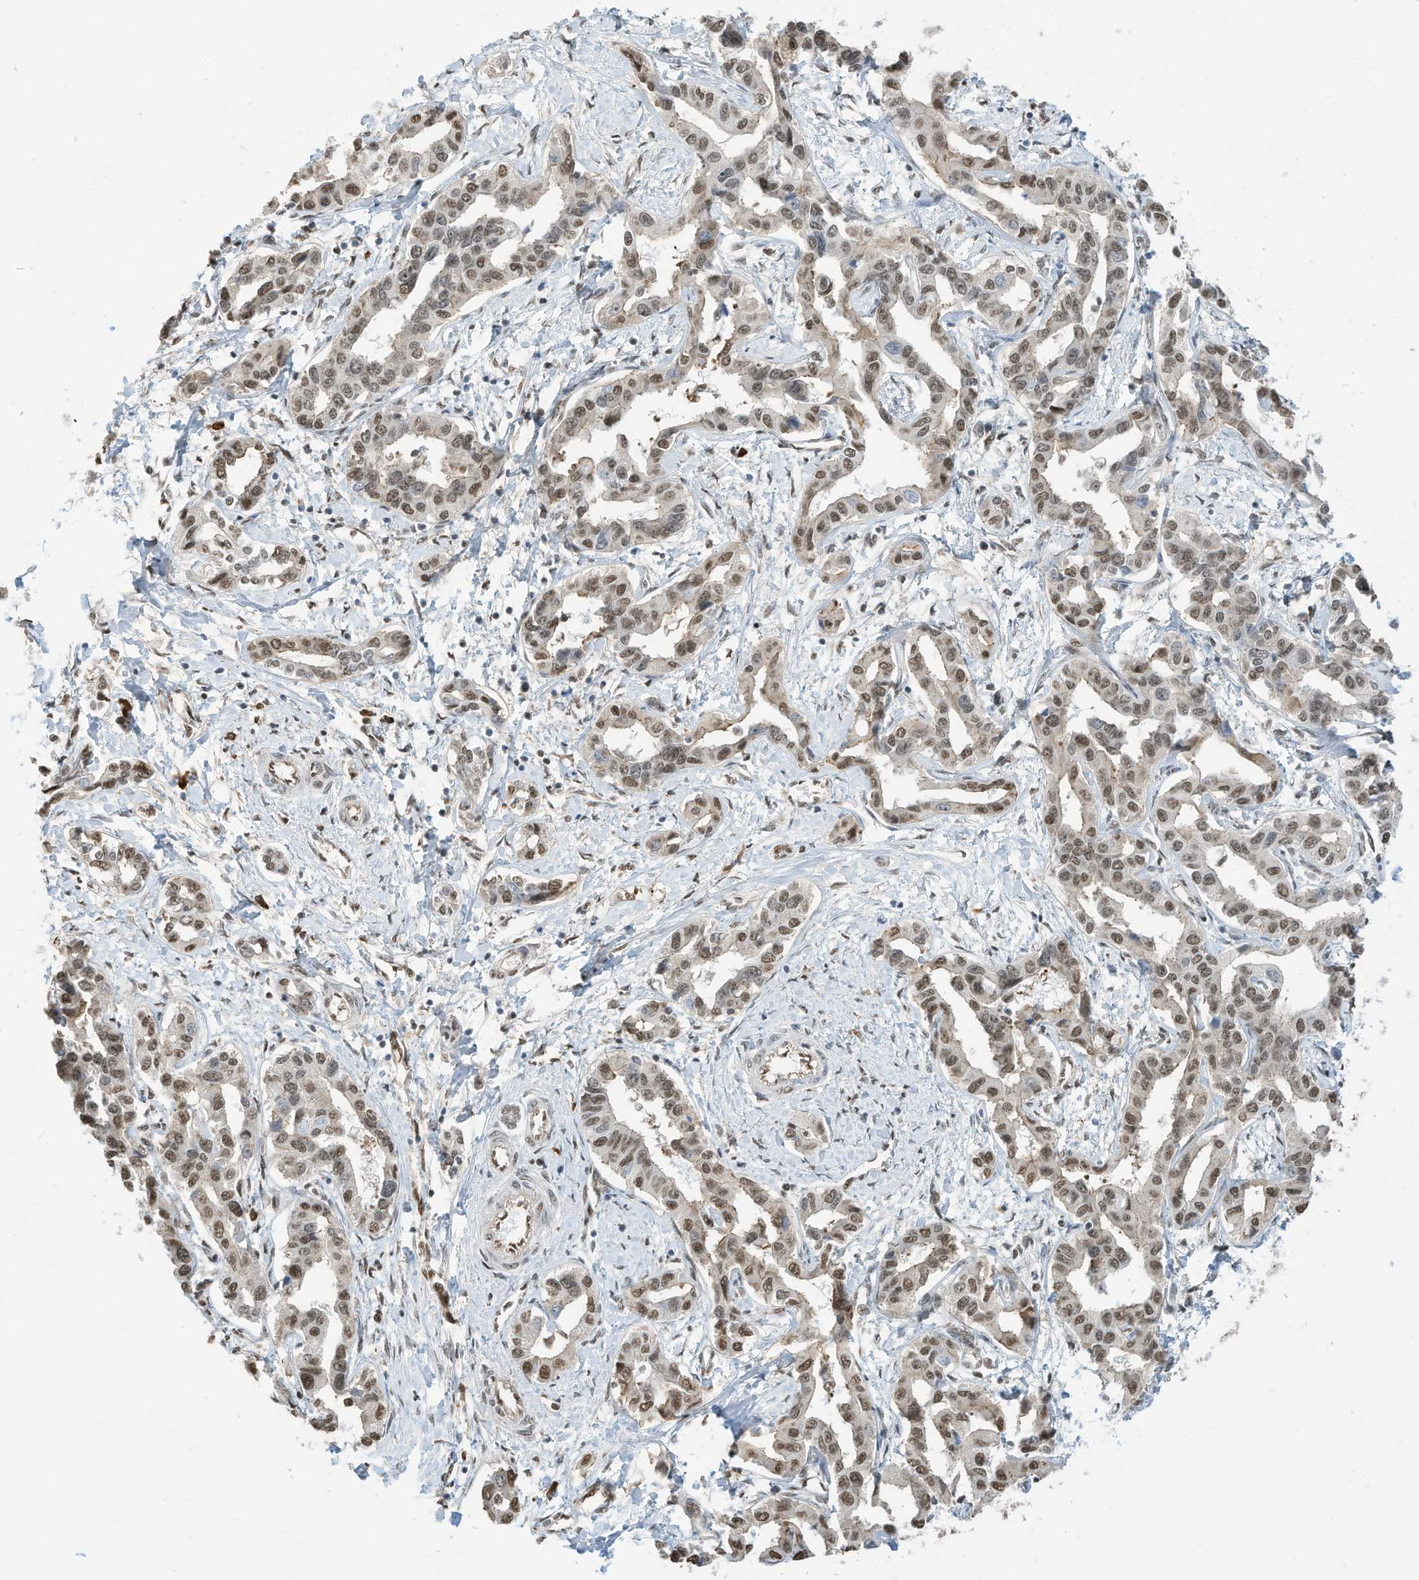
{"staining": {"intensity": "moderate", "quantity": ">75%", "location": "cytoplasmic/membranous,nuclear"}, "tissue": "liver cancer", "cell_type": "Tumor cells", "image_type": "cancer", "snomed": [{"axis": "morphology", "description": "Cholangiocarcinoma"}, {"axis": "topography", "description": "Liver"}], "caption": "Immunohistochemical staining of human liver cancer (cholangiocarcinoma) displays medium levels of moderate cytoplasmic/membranous and nuclear staining in approximately >75% of tumor cells.", "gene": "ZNF195", "patient": {"sex": "male", "age": 59}}